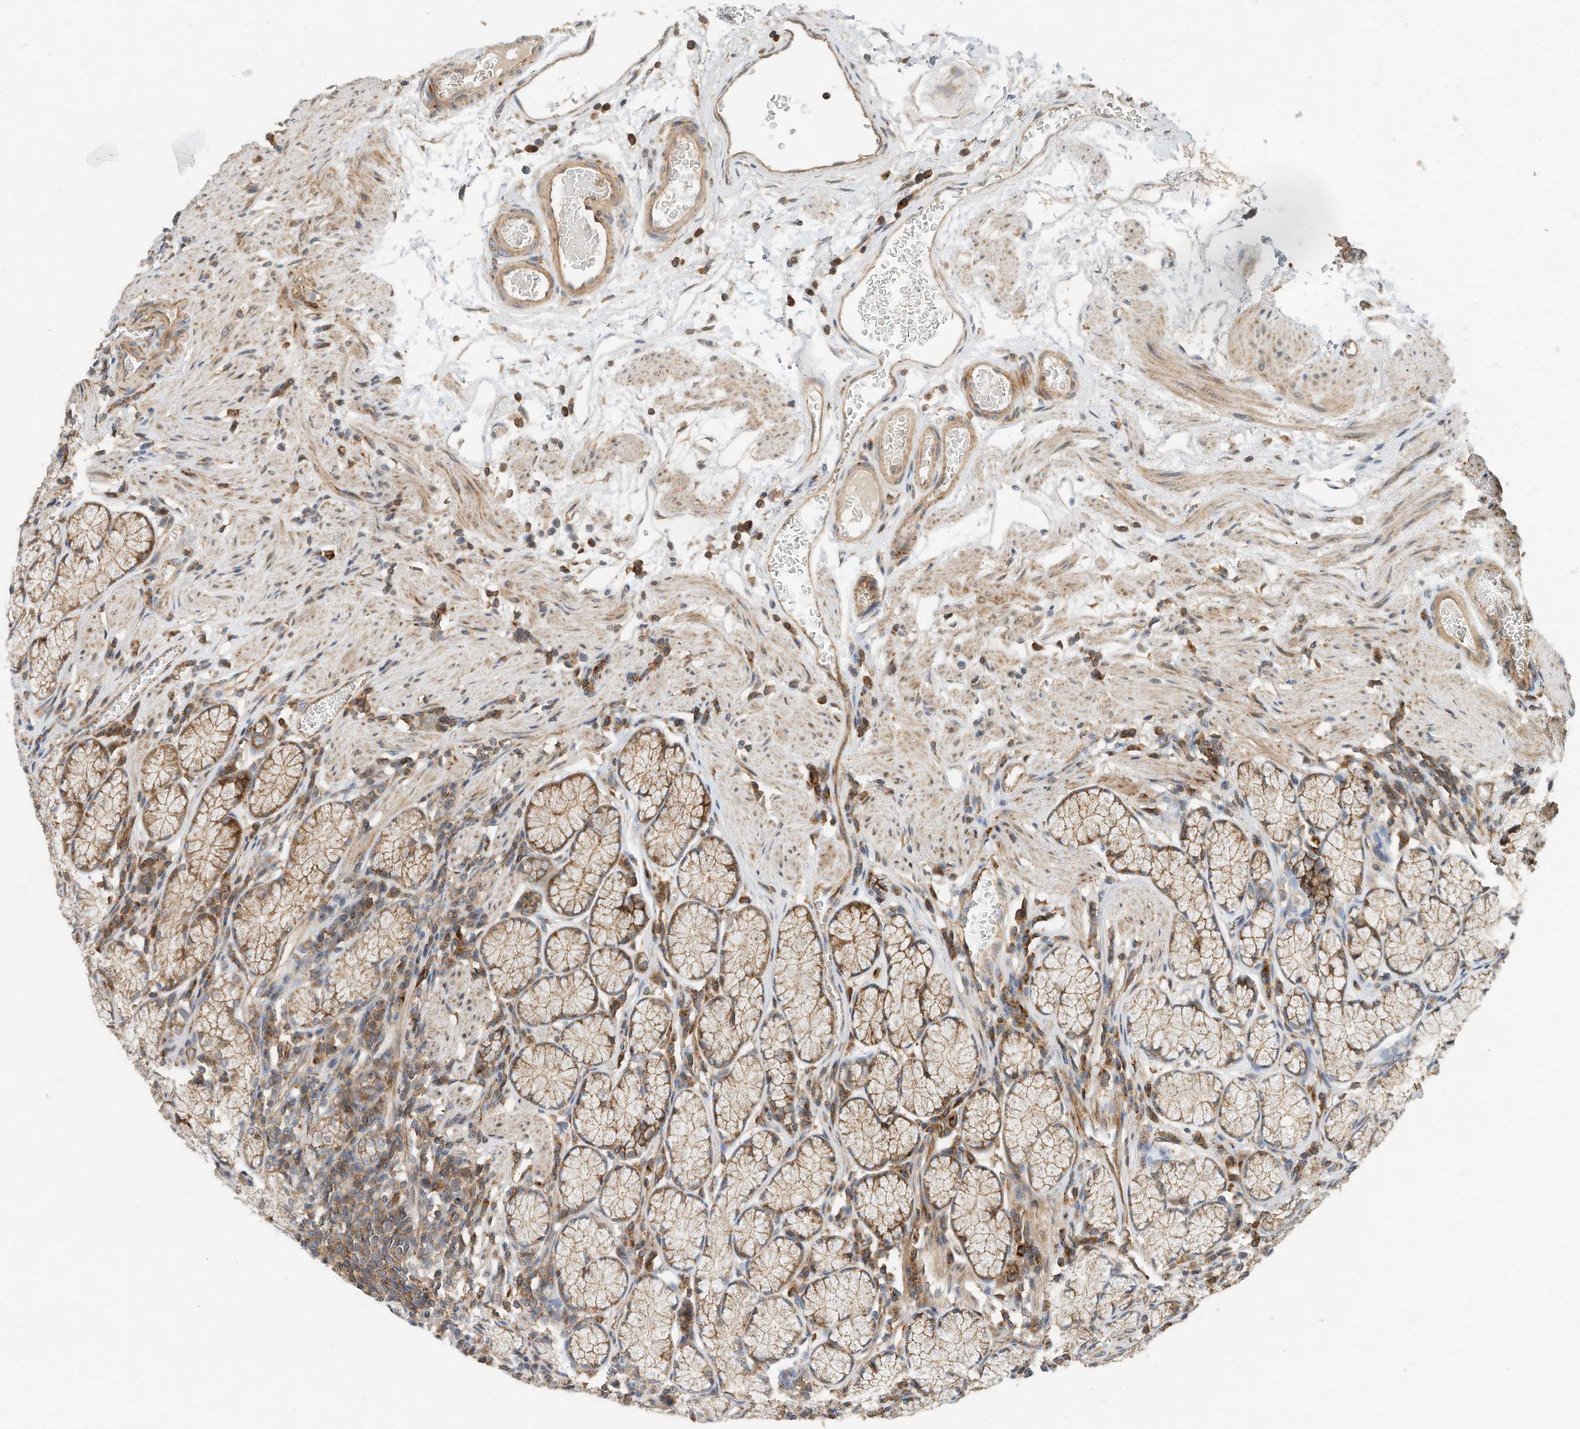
{"staining": {"intensity": "moderate", "quantity": ">75%", "location": "cytoplasmic/membranous"}, "tissue": "stomach", "cell_type": "Glandular cells", "image_type": "normal", "snomed": [{"axis": "morphology", "description": "Normal tissue, NOS"}, {"axis": "topography", "description": "Stomach"}], "caption": "Immunohistochemistry (IHC) micrograph of normal stomach: stomach stained using immunohistochemistry reveals medium levels of moderate protein expression localized specifically in the cytoplasmic/membranous of glandular cells, appearing as a cytoplasmic/membranous brown color.", "gene": "CPAMD8", "patient": {"sex": "male", "age": 55}}